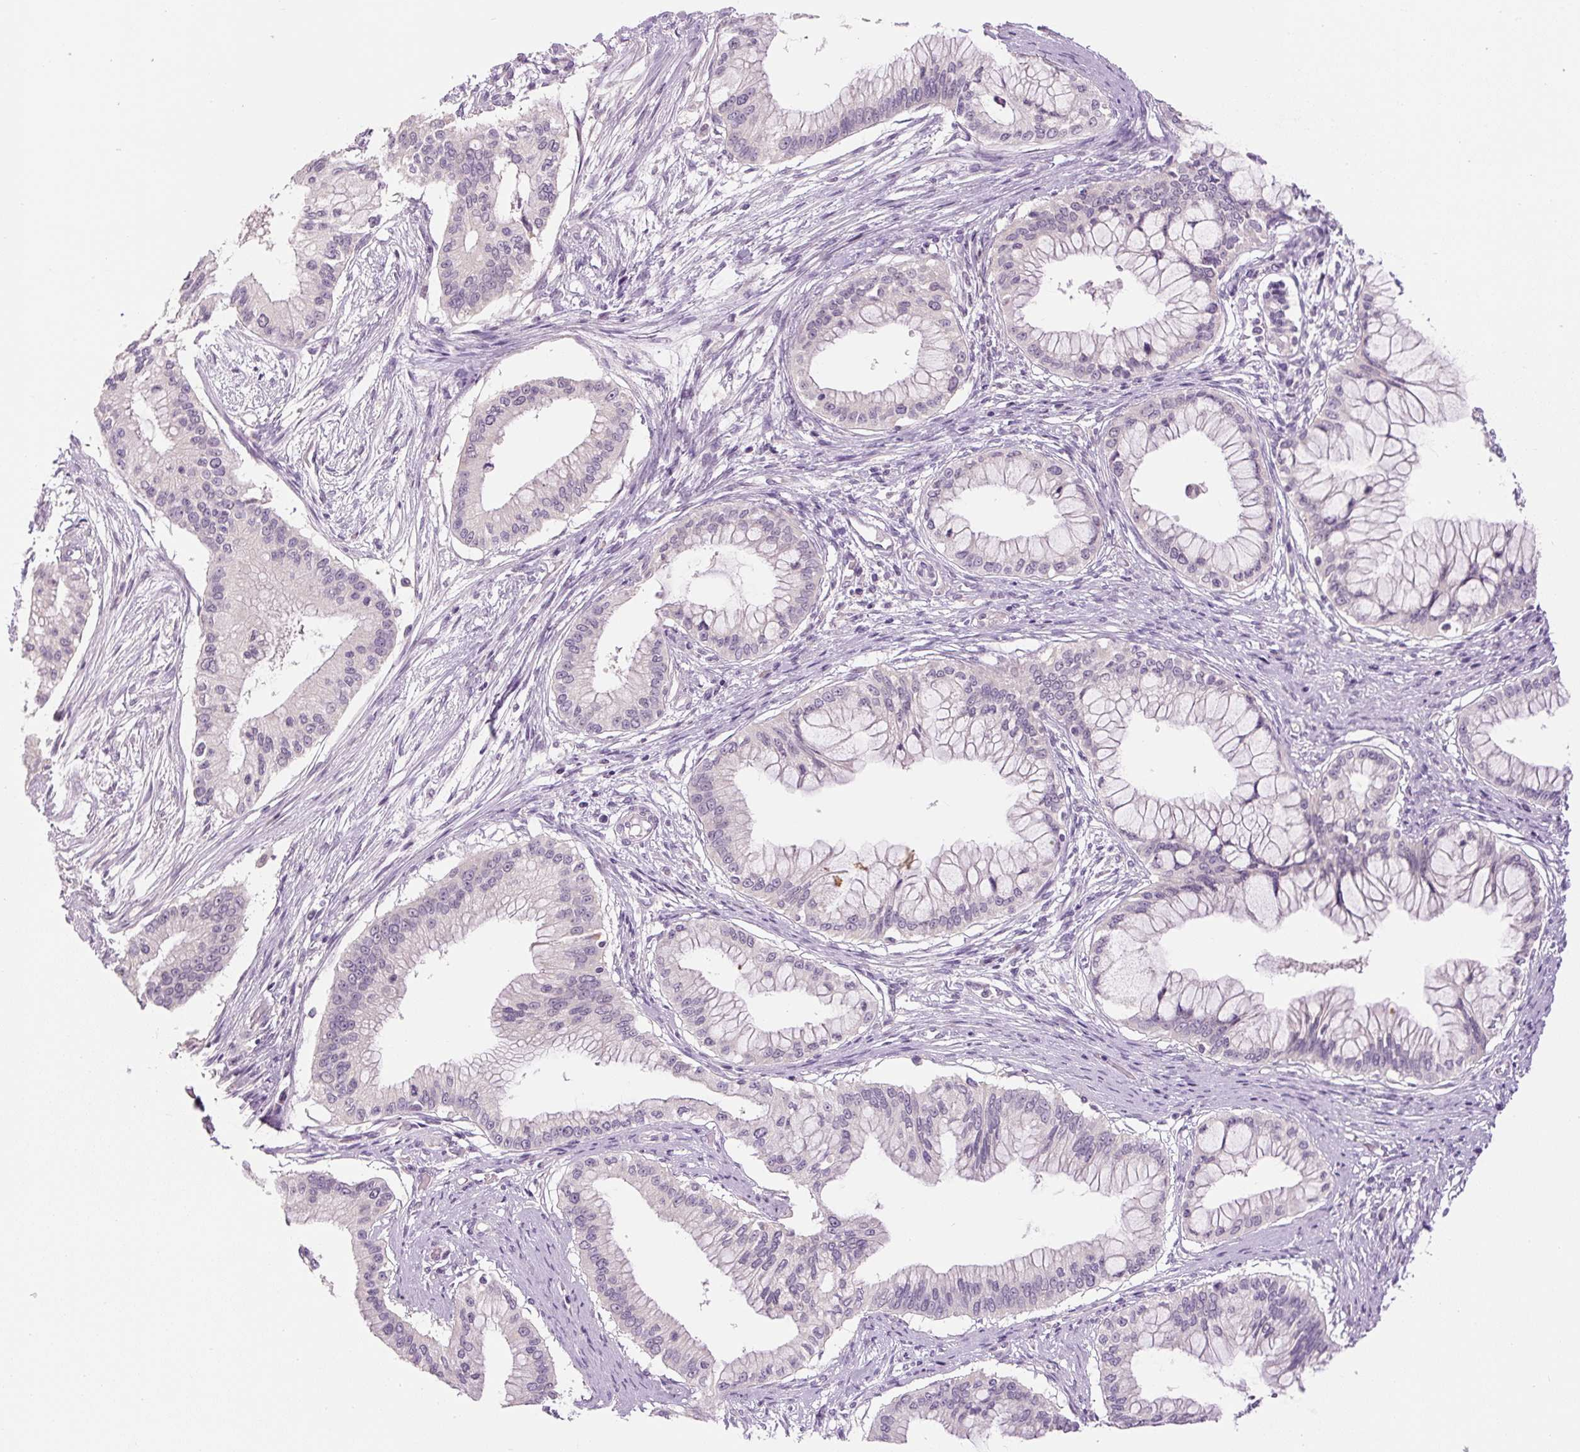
{"staining": {"intensity": "negative", "quantity": "none", "location": "none"}, "tissue": "pancreatic cancer", "cell_type": "Tumor cells", "image_type": "cancer", "snomed": [{"axis": "morphology", "description": "Adenocarcinoma, NOS"}, {"axis": "topography", "description": "Pancreas"}], "caption": "Immunohistochemistry of pancreatic cancer exhibits no positivity in tumor cells. (DAB immunohistochemistry (IHC) with hematoxylin counter stain).", "gene": "FABP7", "patient": {"sex": "male", "age": 46}}